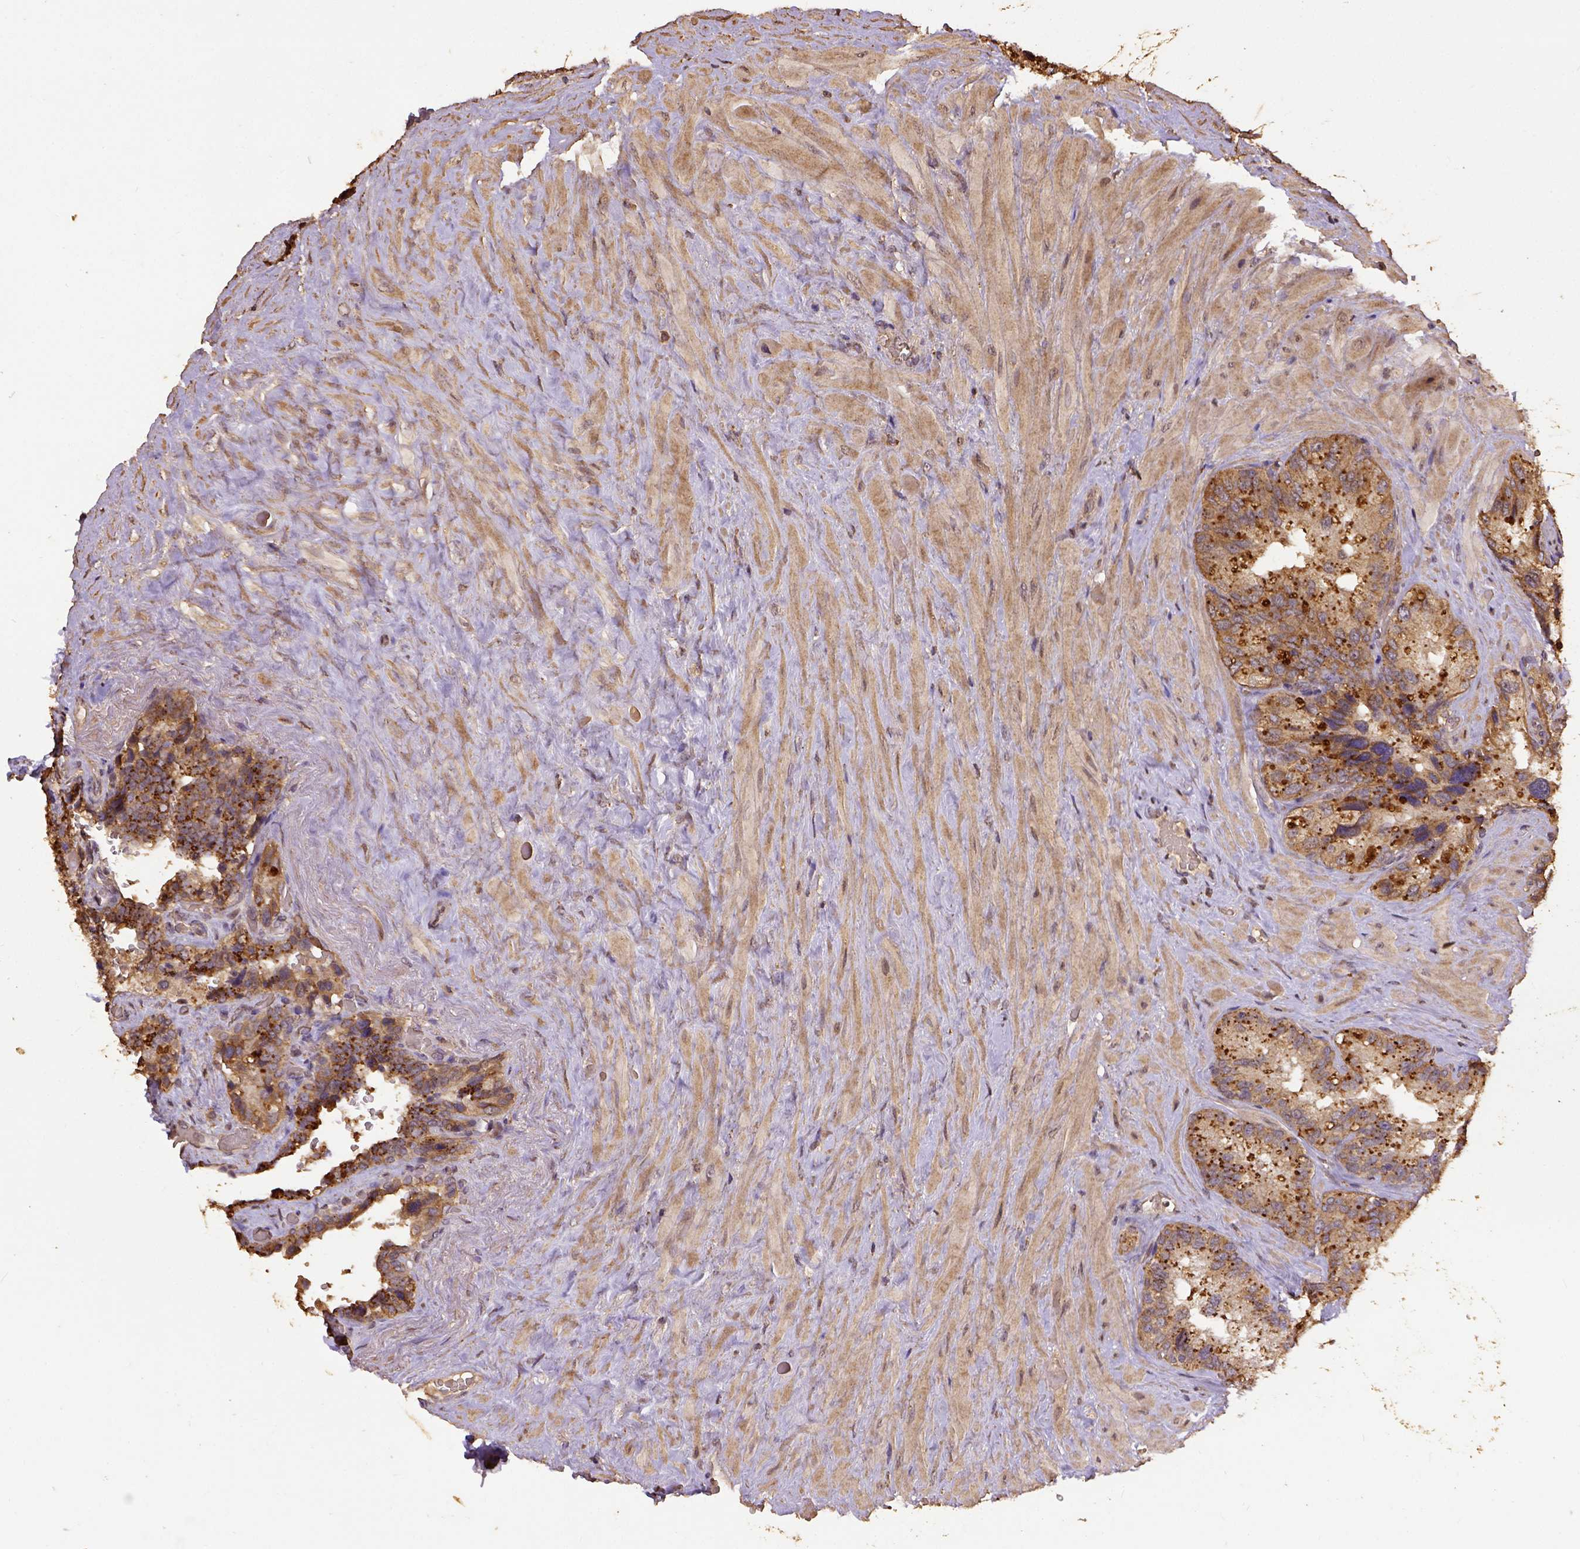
{"staining": {"intensity": "weak", "quantity": ">75%", "location": "cytoplasmic/membranous"}, "tissue": "seminal vesicle", "cell_type": "Glandular cells", "image_type": "normal", "snomed": [{"axis": "morphology", "description": "Normal tissue, NOS"}, {"axis": "topography", "description": "Seminal veicle"}], "caption": "Human seminal vesicle stained for a protein (brown) demonstrates weak cytoplasmic/membranous positive staining in about >75% of glandular cells.", "gene": "ATP1B3", "patient": {"sex": "male", "age": 69}}